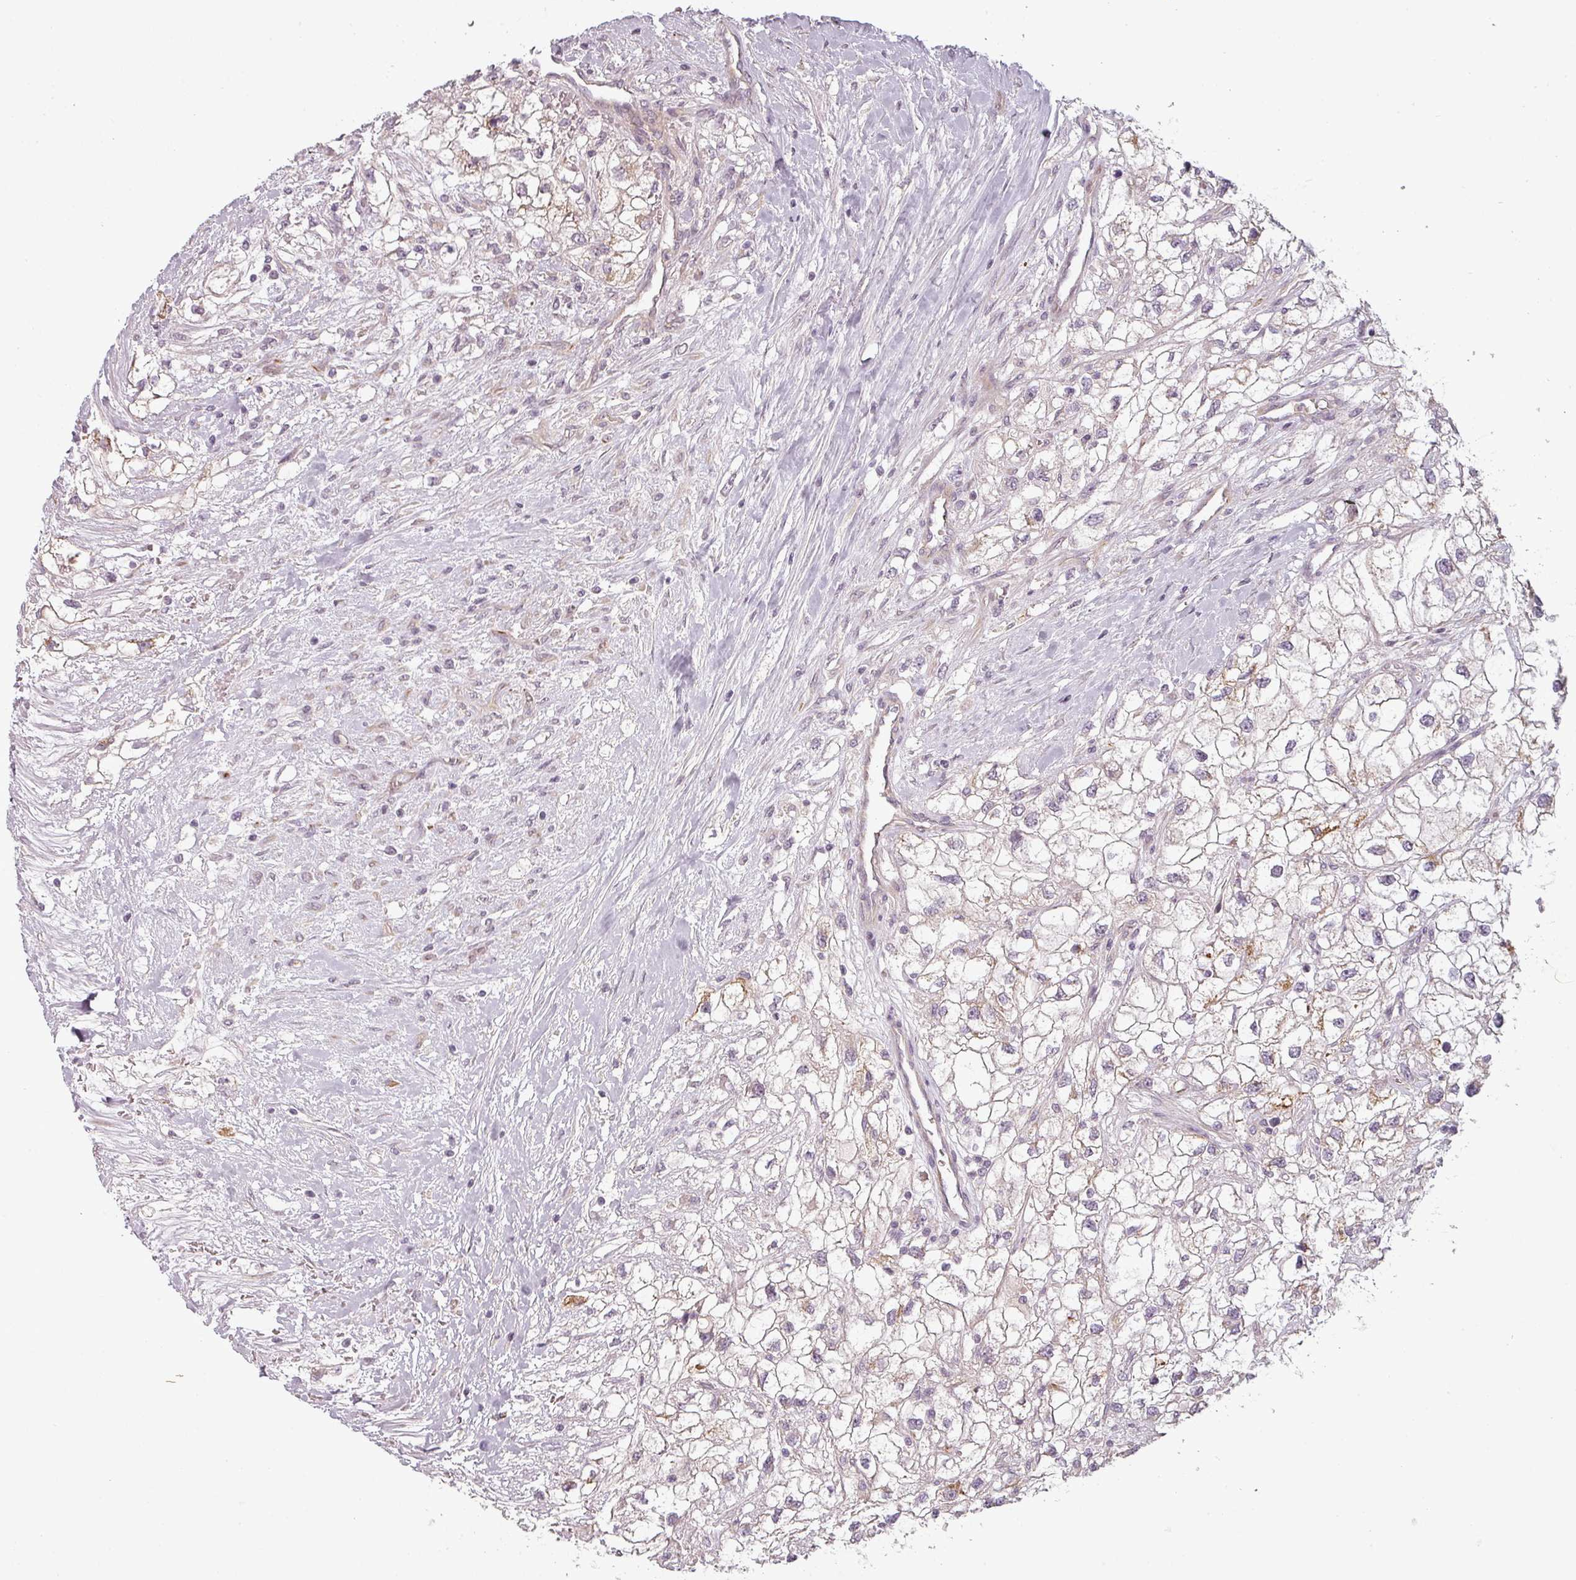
{"staining": {"intensity": "negative", "quantity": "none", "location": "none"}, "tissue": "renal cancer", "cell_type": "Tumor cells", "image_type": "cancer", "snomed": [{"axis": "morphology", "description": "Adenocarcinoma, NOS"}, {"axis": "topography", "description": "Kidney"}], "caption": "A histopathology image of human renal cancer is negative for staining in tumor cells.", "gene": "SLC16A9", "patient": {"sex": "male", "age": 59}}